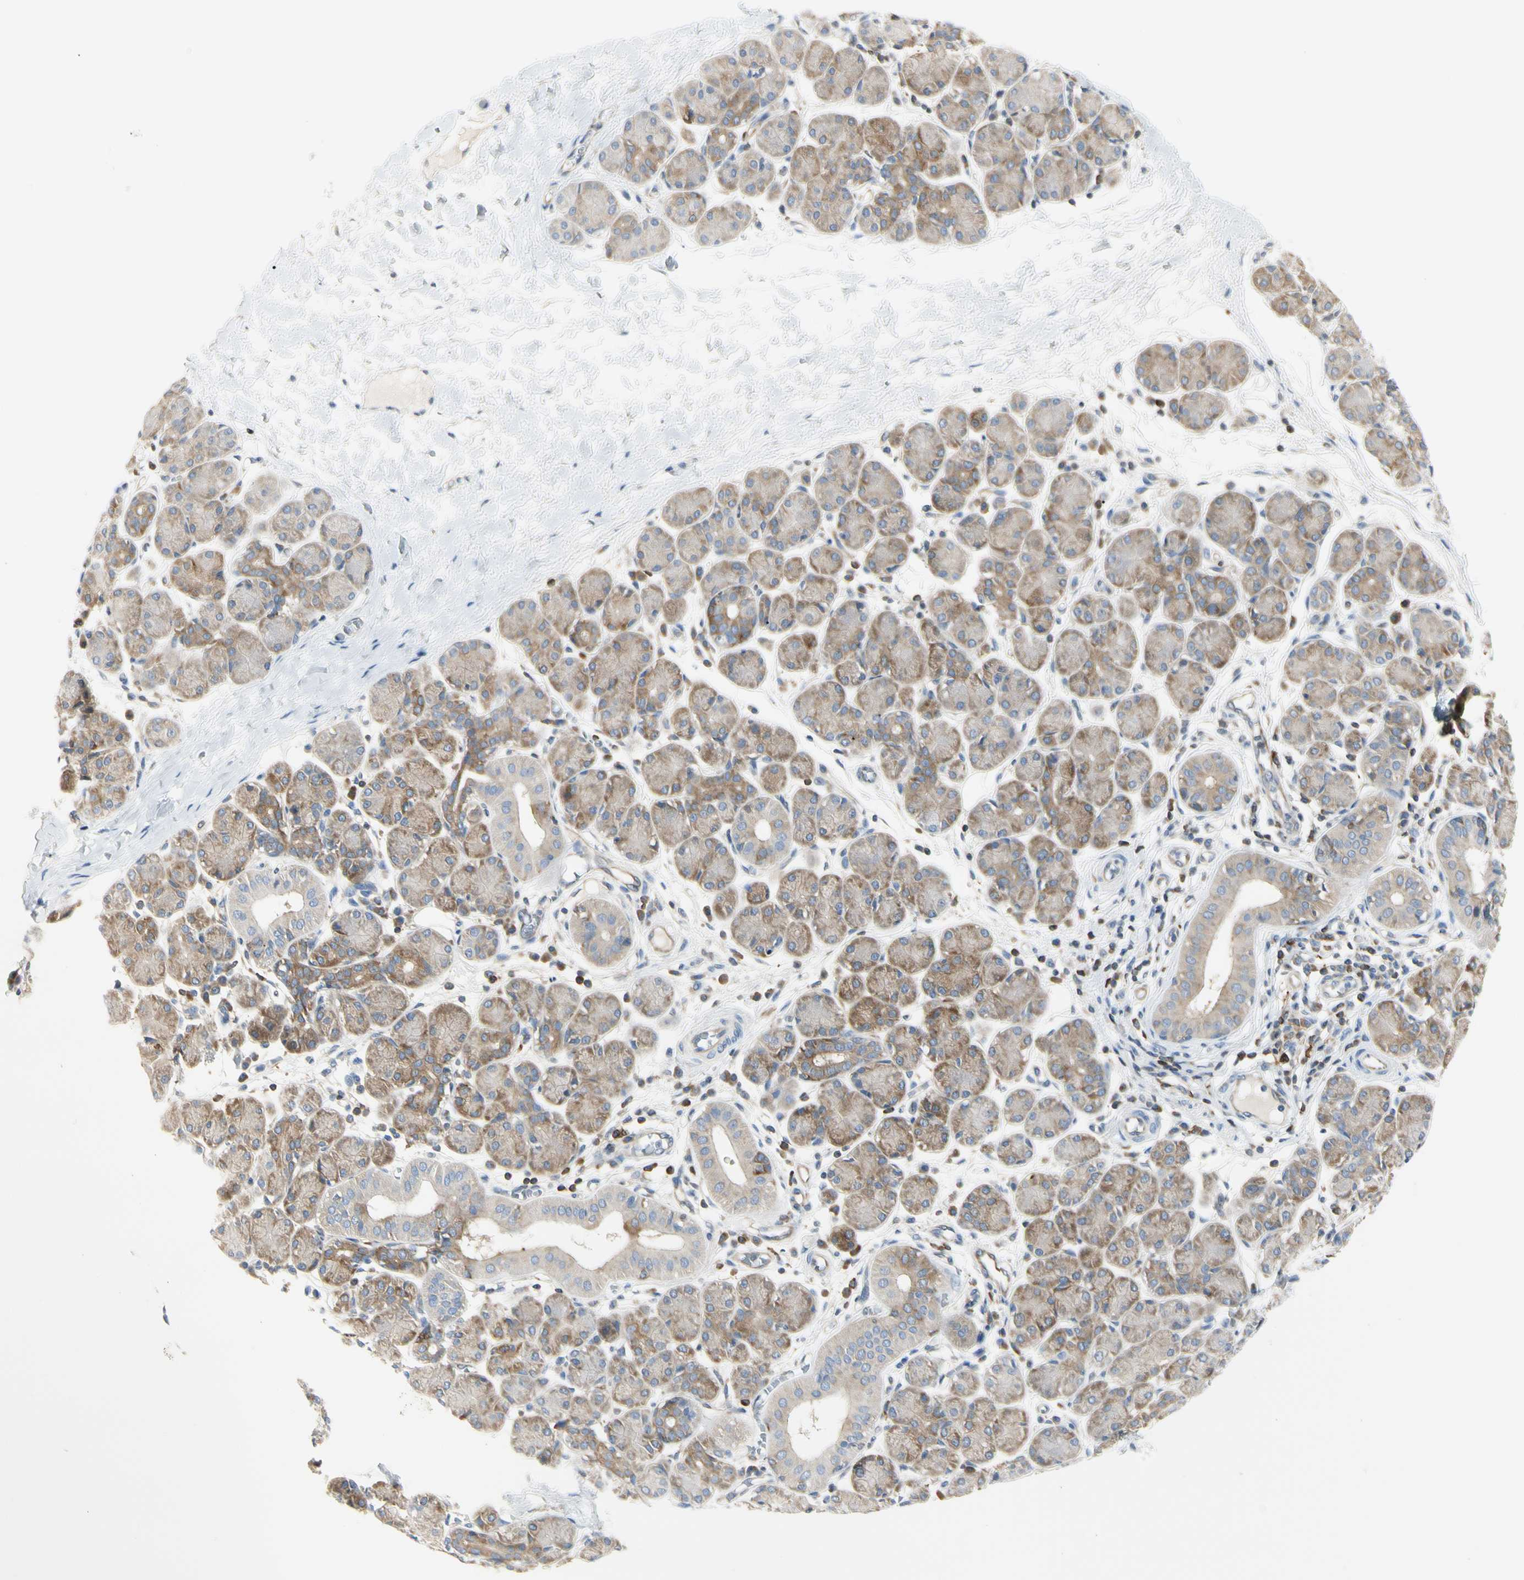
{"staining": {"intensity": "moderate", "quantity": "25%-75%", "location": "cytoplasmic/membranous"}, "tissue": "salivary gland", "cell_type": "Glandular cells", "image_type": "normal", "snomed": [{"axis": "morphology", "description": "Normal tissue, NOS"}, {"axis": "morphology", "description": "Inflammation, NOS"}, {"axis": "topography", "description": "Lymph node"}, {"axis": "topography", "description": "Salivary gland"}], "caption": "The micrograph shows immunohistochemical staining of normal salivary gland. There is moderate cytoplasmic/membranous expression is identified in about 25%-75% of glandular cells. The protein of interest is shown in brown color, while the nuclei are stained blue.", "gene": "NFKB2", "patient": {"sex": "male", "age": 3}}